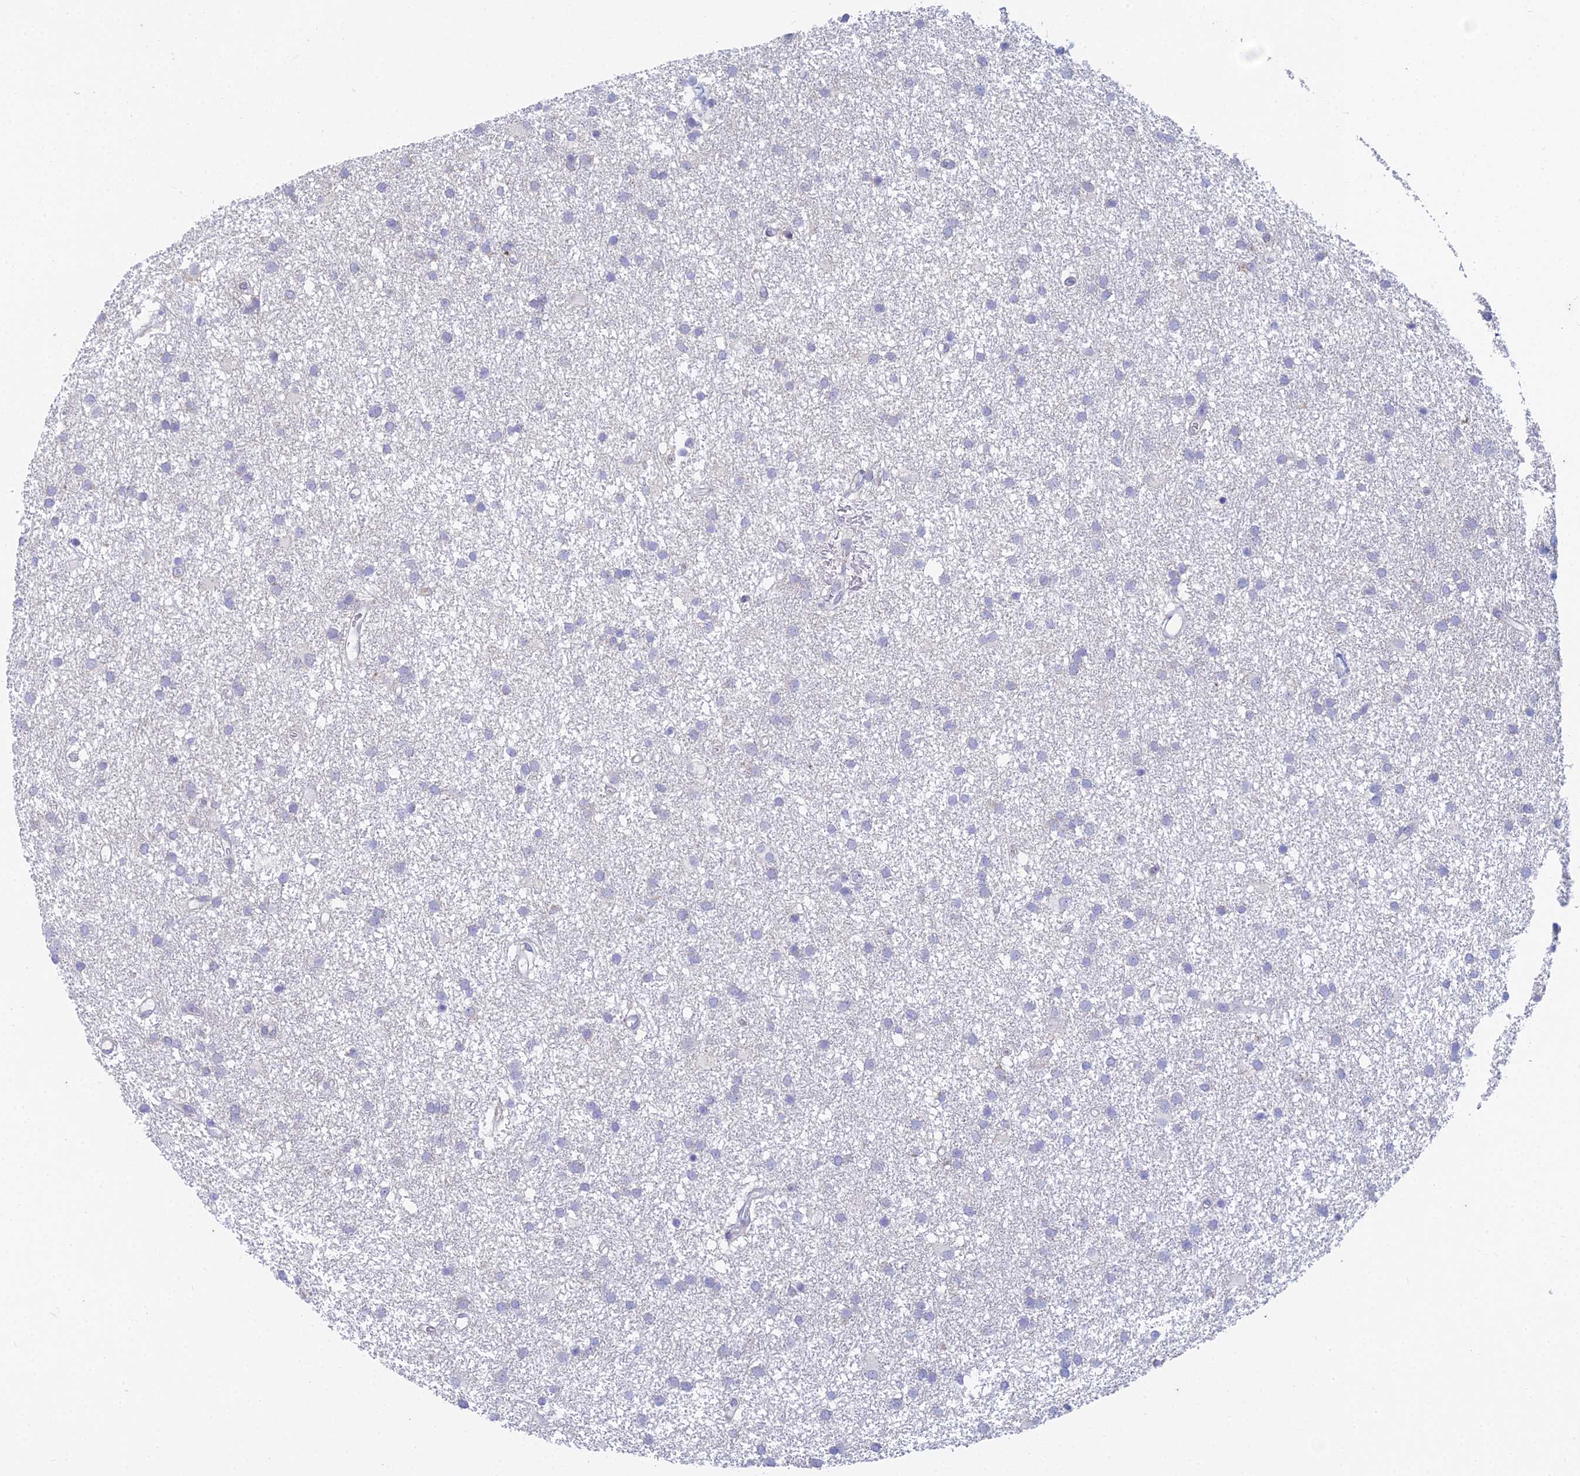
{"staining": {"intensity": "negative", "quantity": "none", "location": "none"}, "tissue": "glioma", "cell_type": "Tumor cells", "image_type": "cancer", "snomed": [{"axis": "morphology", "description": "Glioma, malignant, High grade"}, {"axis": "topography", "description": "Brain"}], "caption": "Immunohistochemical staining of human malignant high-grade glioma shows no significant staining in tumor cells.", "gene": "EEF2KMT", "patient": {"sex": "male", "age": 77}}